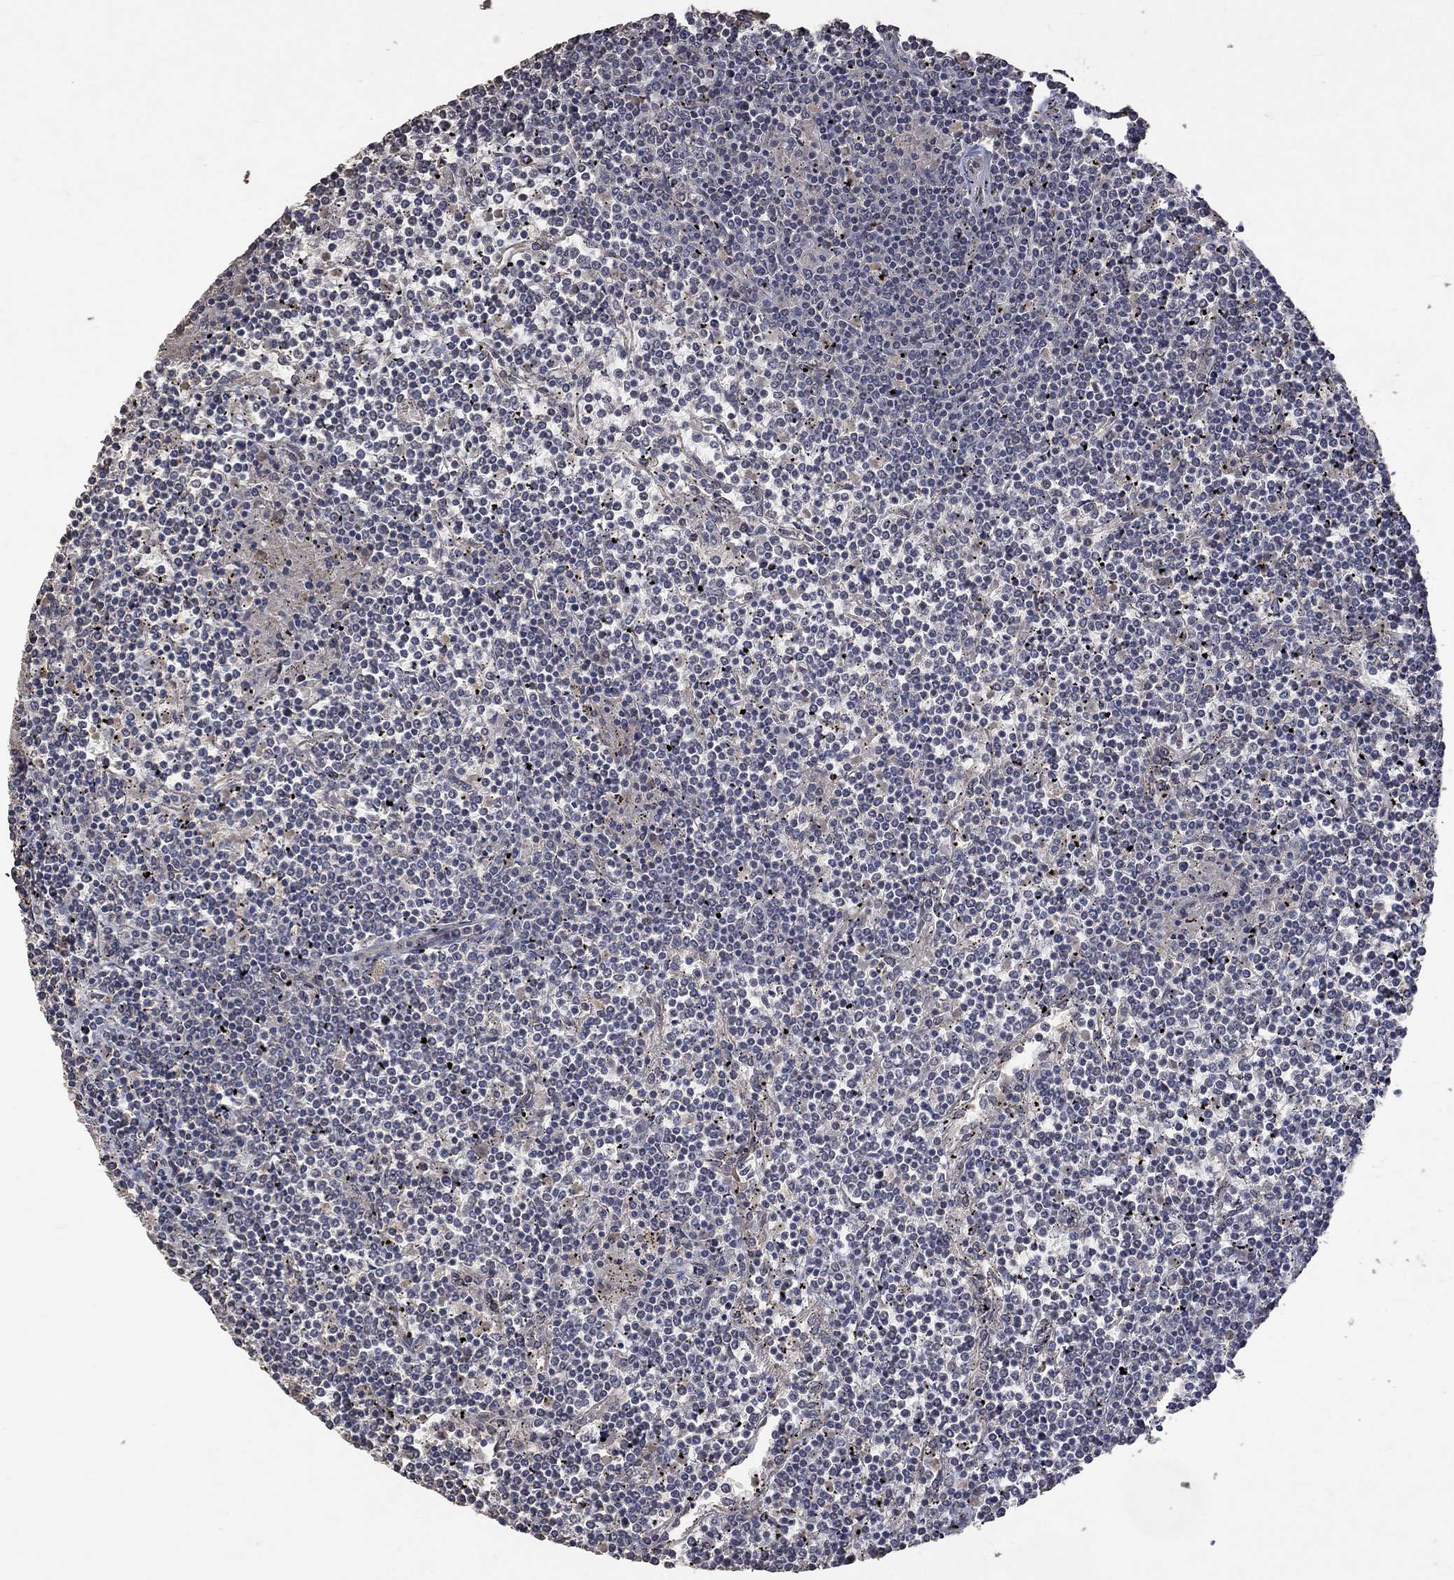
{"staining": {"intensity": "negative", "quantity": "none", "location": "none"}, "tissue": "lymphoma", "cell_type": "Tumor cells", "image_type": "cancer", "snomed": [{"axis": "morphology", "description": "Malignant lymphoma, non-Hodgkin's type, Low grade"}, {"axis": "topography", "description": "Spleen"}], "caption": "Tumor cells show no significant protein positivity in malignant lymphoma, non-Hodgkin's type (low-grade).", "gene": "GRIN2D", "patient": {"sex": "female", "age": 19}}